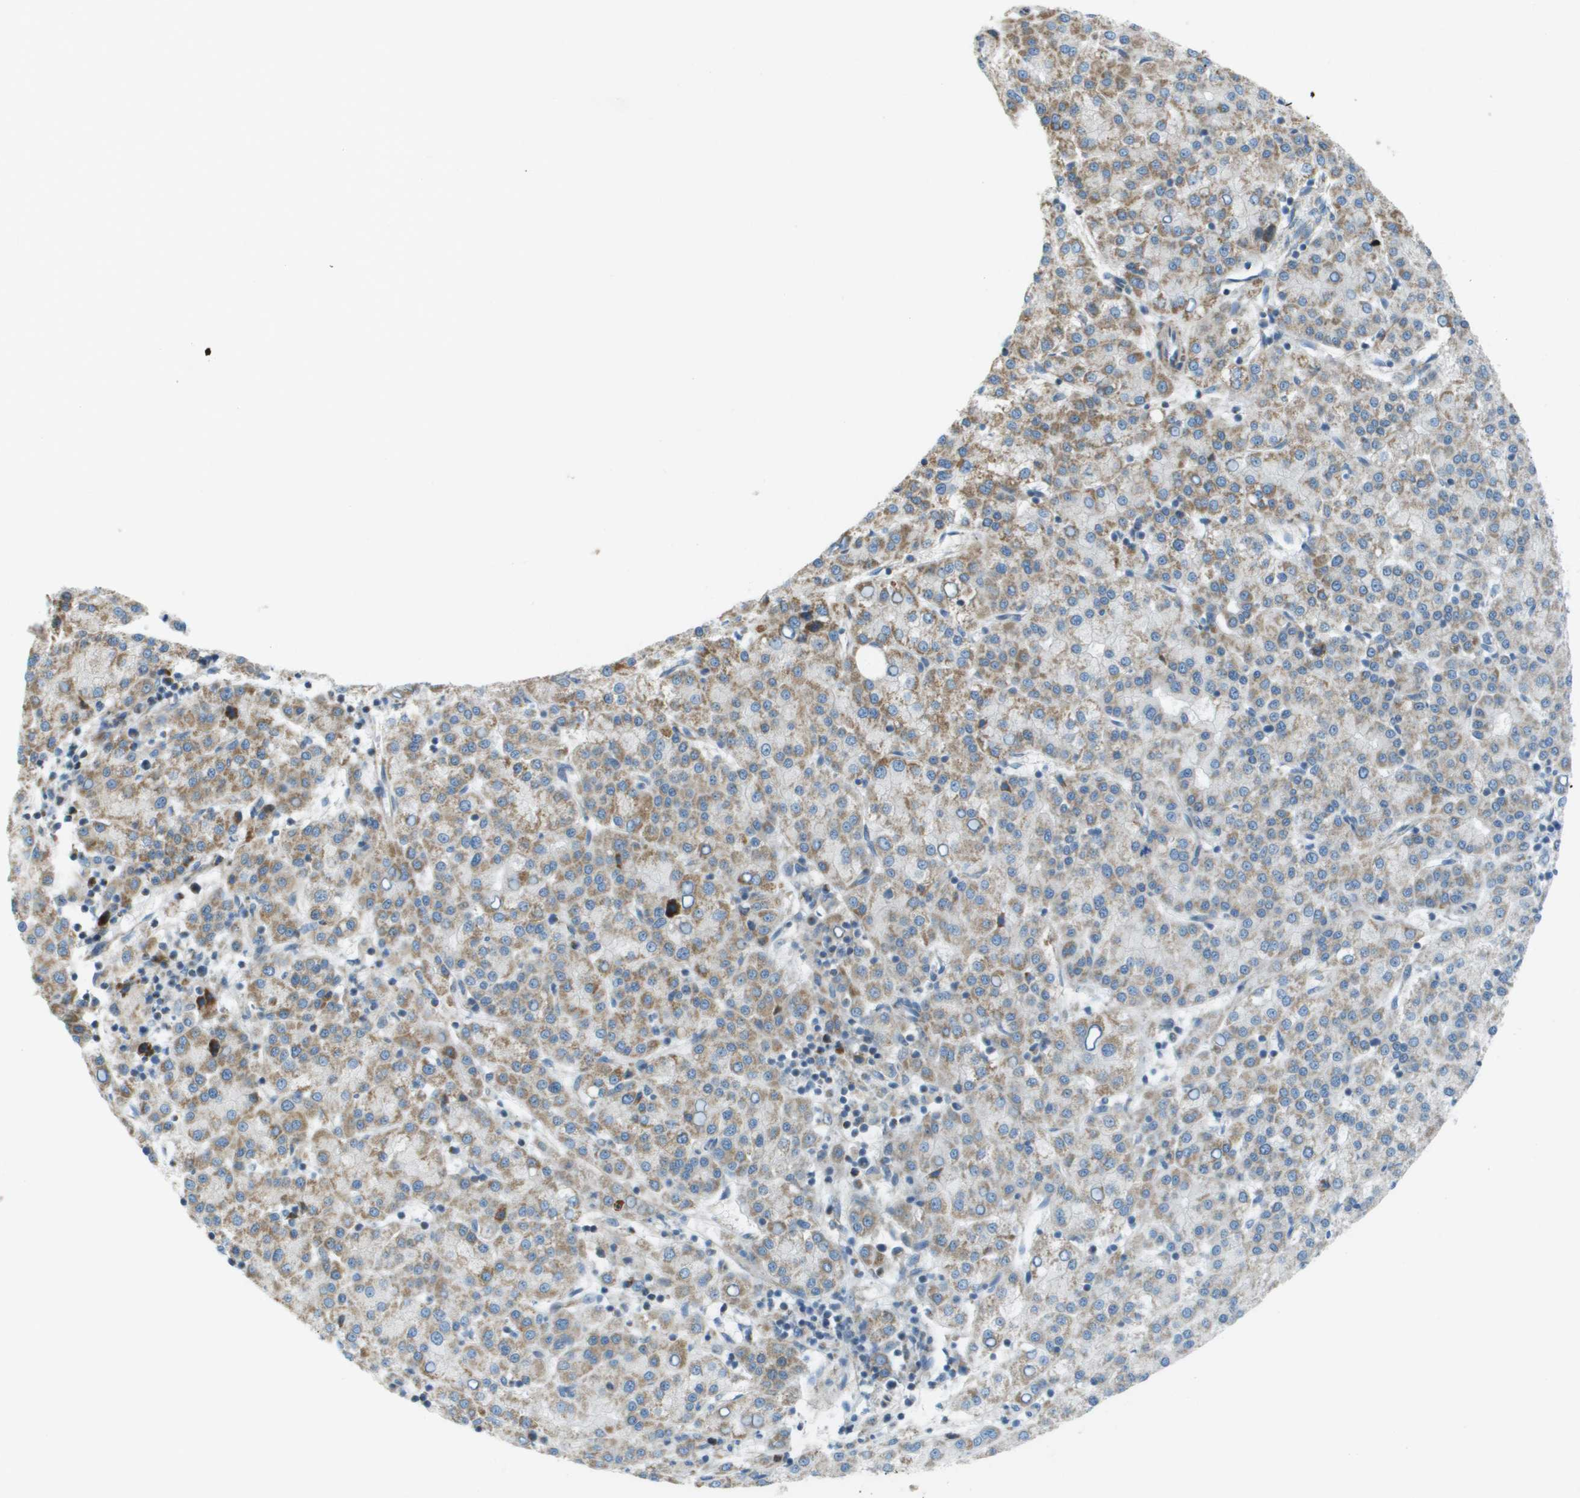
{"staining": {"intensity": "moderate", "quantity": ">75%", "location": "cytoplasmic/membranous"}, "tissue": "liver cancer", "cell_type": "Tumor cells", "image_type": "cancer", "snomed": [{"axis": "morphology", "description": "Carcinoma, Hepatocellular, NOS"}, {"axis": "topography", "description": "Liver"}], "caption": "Immunohistochemical staining of human liver hepatocellular carcinoma exhibits moderate cytoplasmic/membranous protein staining in about >75% of tumor cells.", "gene": "GALNT6", "patient": {"sex": "female", "age": 58}}